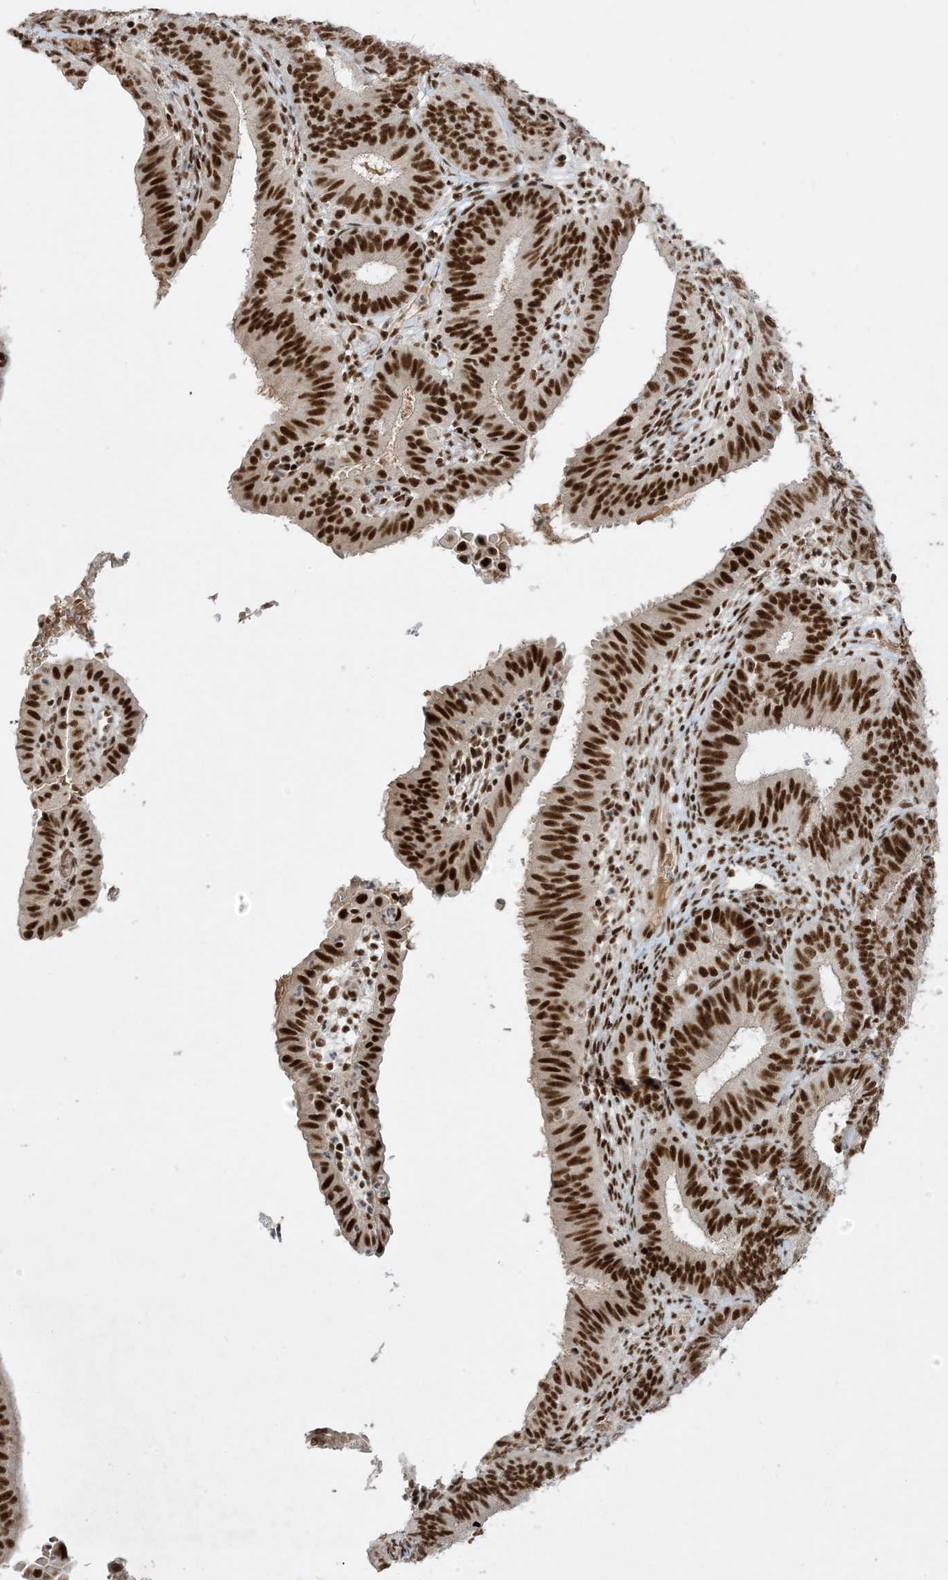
{"staining": {"intensity": "strong", "quantity": ">75%", "location": "nuclear"}, "tissue": "endometrial cancer", "cell_type": "Tumor cells", "image_type": "cancer", "snomed": [{"axis": "morphology", "description": "Adenocarcinoma, NOS"}, {"axis": "topography", "description": "Endometrium"}], "caption": "Tumor cells show high levels of strong nuclear positivity in about >75% of cells in adenocarcinoma (endometrial). The staining was performed using DAB to visualize the protein expression in brown, while the nuclei were stained in blue with hematoxylin (Magnification: 20x).", "gene": "PPIL2", "patient": {"sex": "female", "age": 51}}